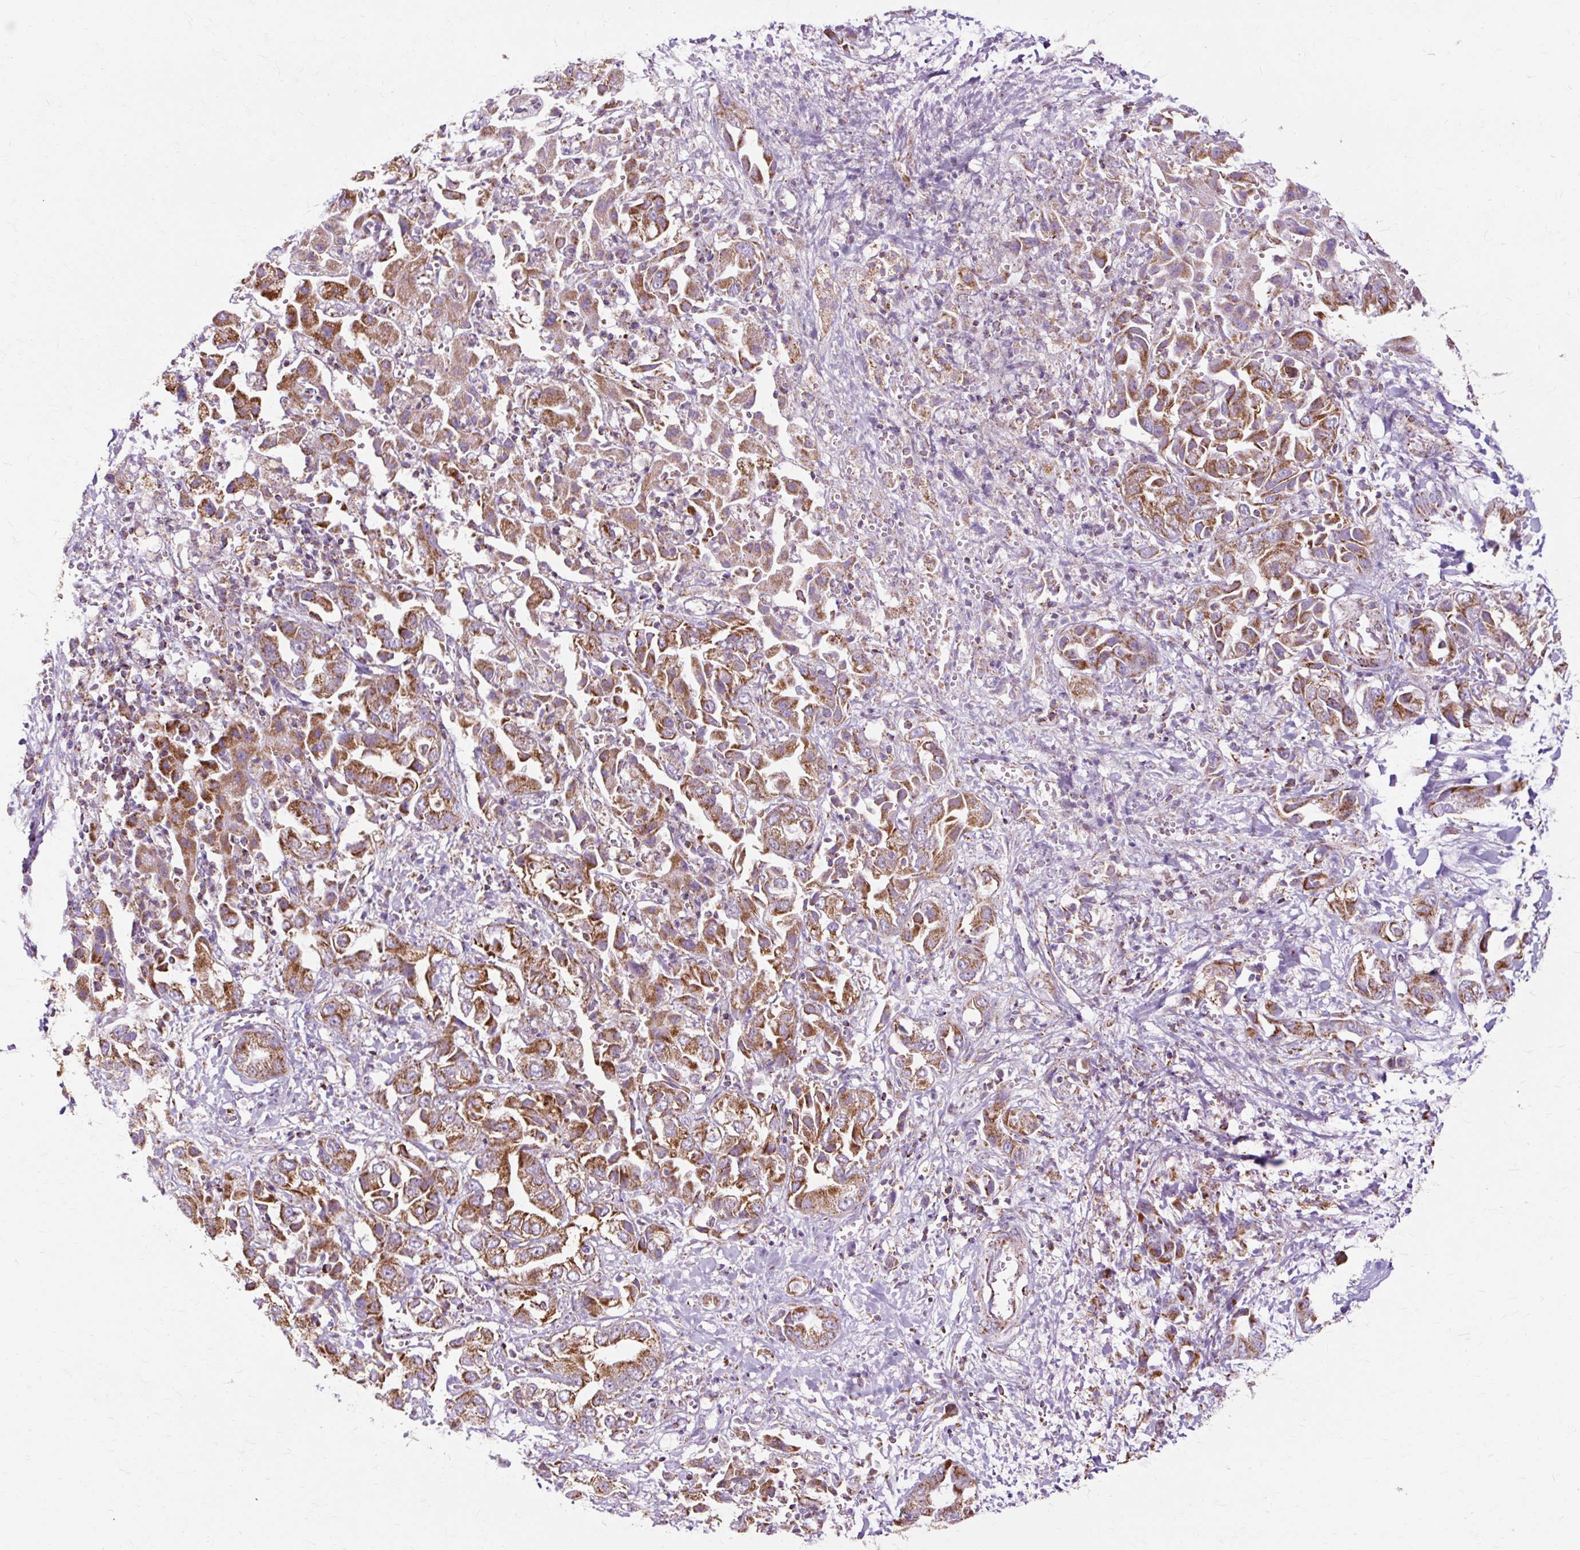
{"staining": {"intensity": "moderate", "quantity": ">75%", "location": "cytoplasmic/membranous"}, "tissue": "liver cancer", "cell_type": "Tumor cells", "image_type": "cancer", "snomed": [{"axis": "morphology", "description": "Cholangiocarcinoma"}, {"axis": "topography", "description": "Liver"}], "caption": "The photomicrograph exhibits immunohistochemical staining of liver cholangiocarcinoma. There is moderate cytoplasmic/membranous expression is present in approximately >75% of tumor cells.", "gene": "DLAT", "patient": {"sex": "female", "age": 52}}